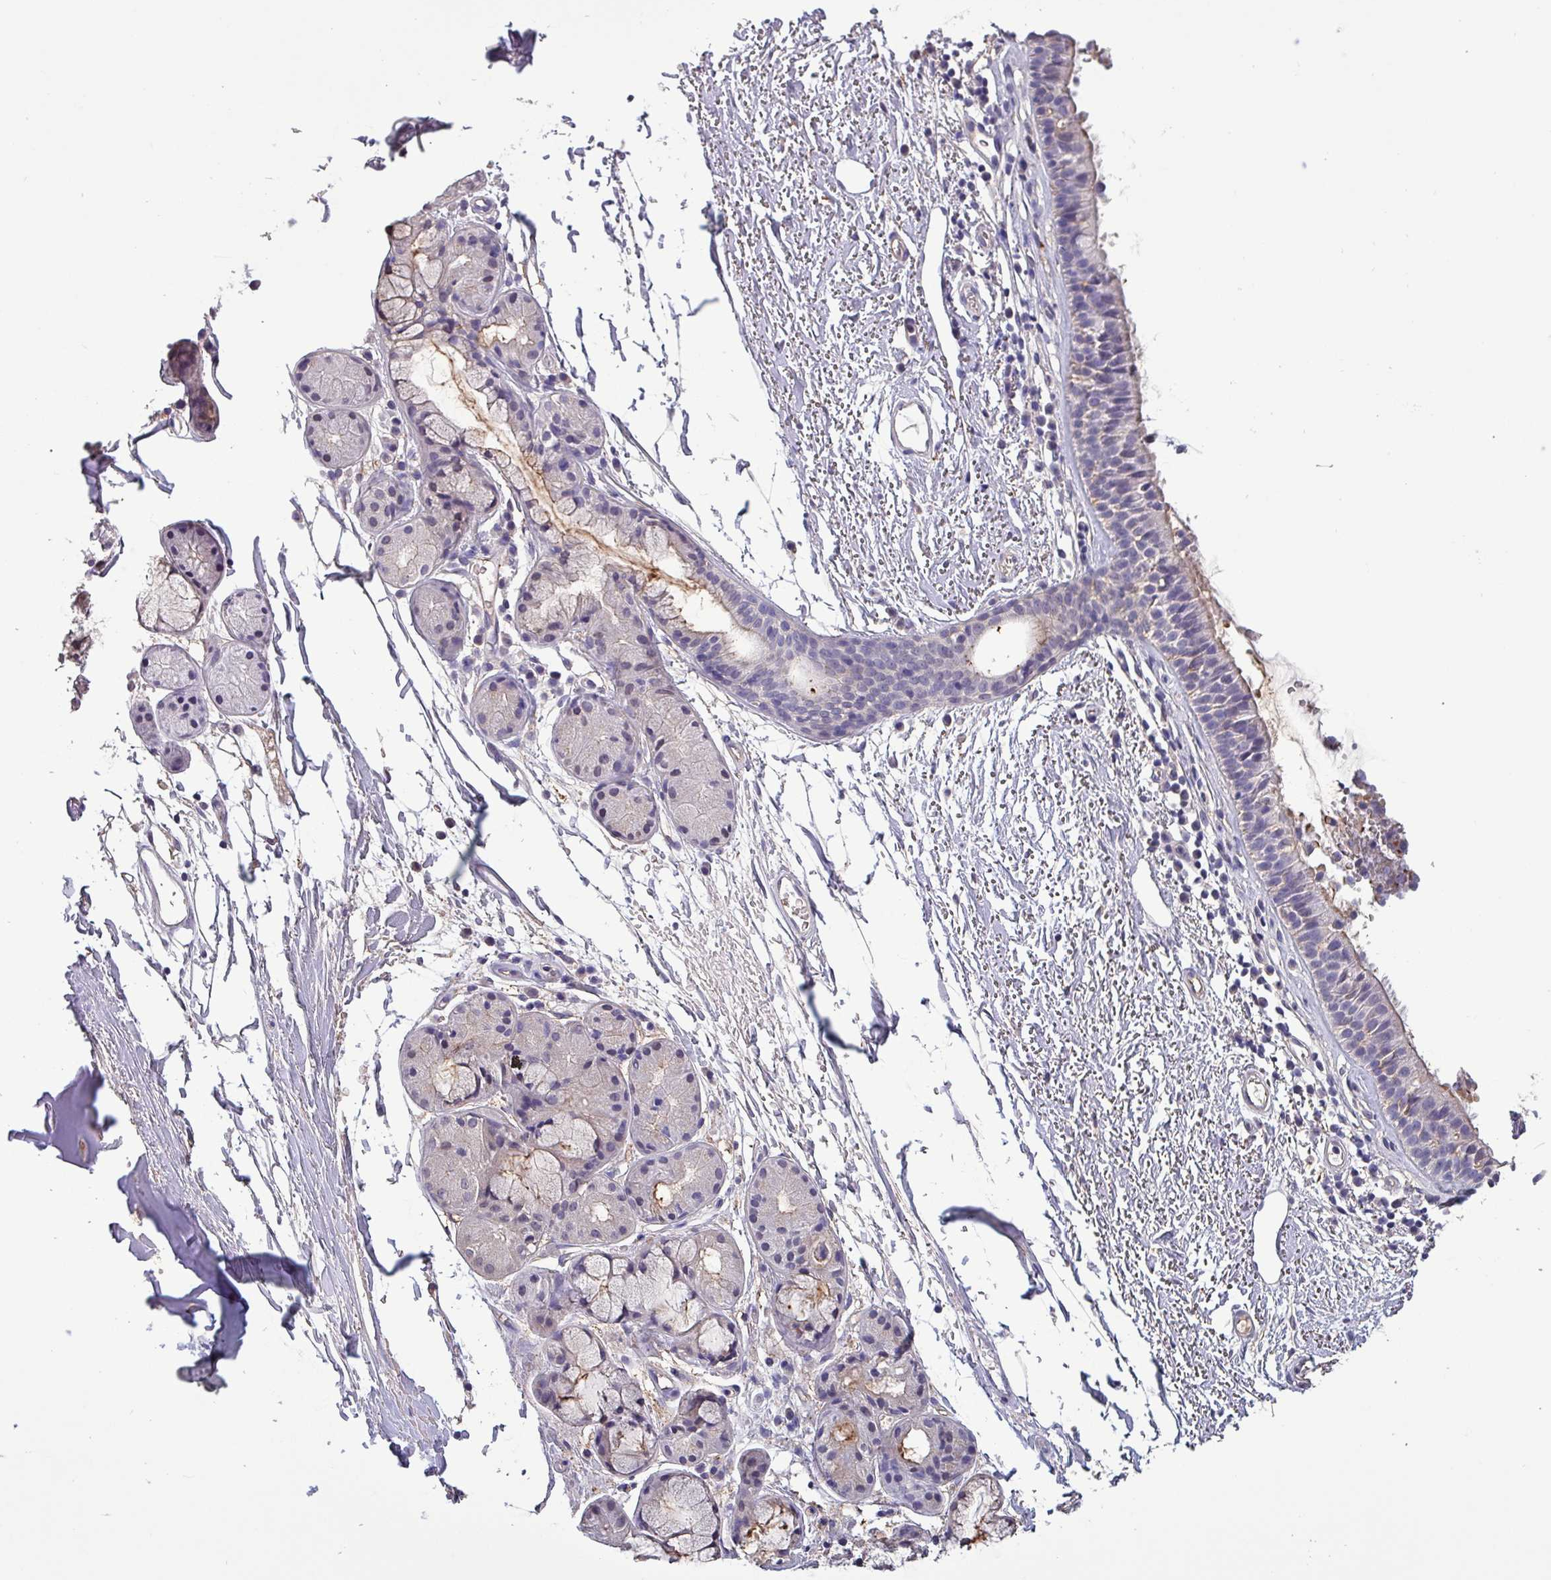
{"staining": {"intensity": "moderate", "quantity": "<25%", "location": "cytoplasmic/membranous"}, "tissue": "nasopharynx", "cell_type": "Respiratory epithelial cells", "image_type": "normal", "snomed": [{"axis": "morphology", "description": "Normal tissue, NOS"}, {"axis": "topography", "description": "Cartilage tissue"}, {"axis": "topography", "description": "Nasopharynx"}], "caption": "A brown stain labels moderate cytoplasmic/membranous expression of a protein in respiratory epithelial cells of normal human nasopharynx. The staining was performed using DAB to visualize the protein expression in brown, while the nuclei were stained in blue with hematoxylin (Magnification: 20x).", "gene": "HTRA4", "patient": {"sex": "male", "age": 56}}